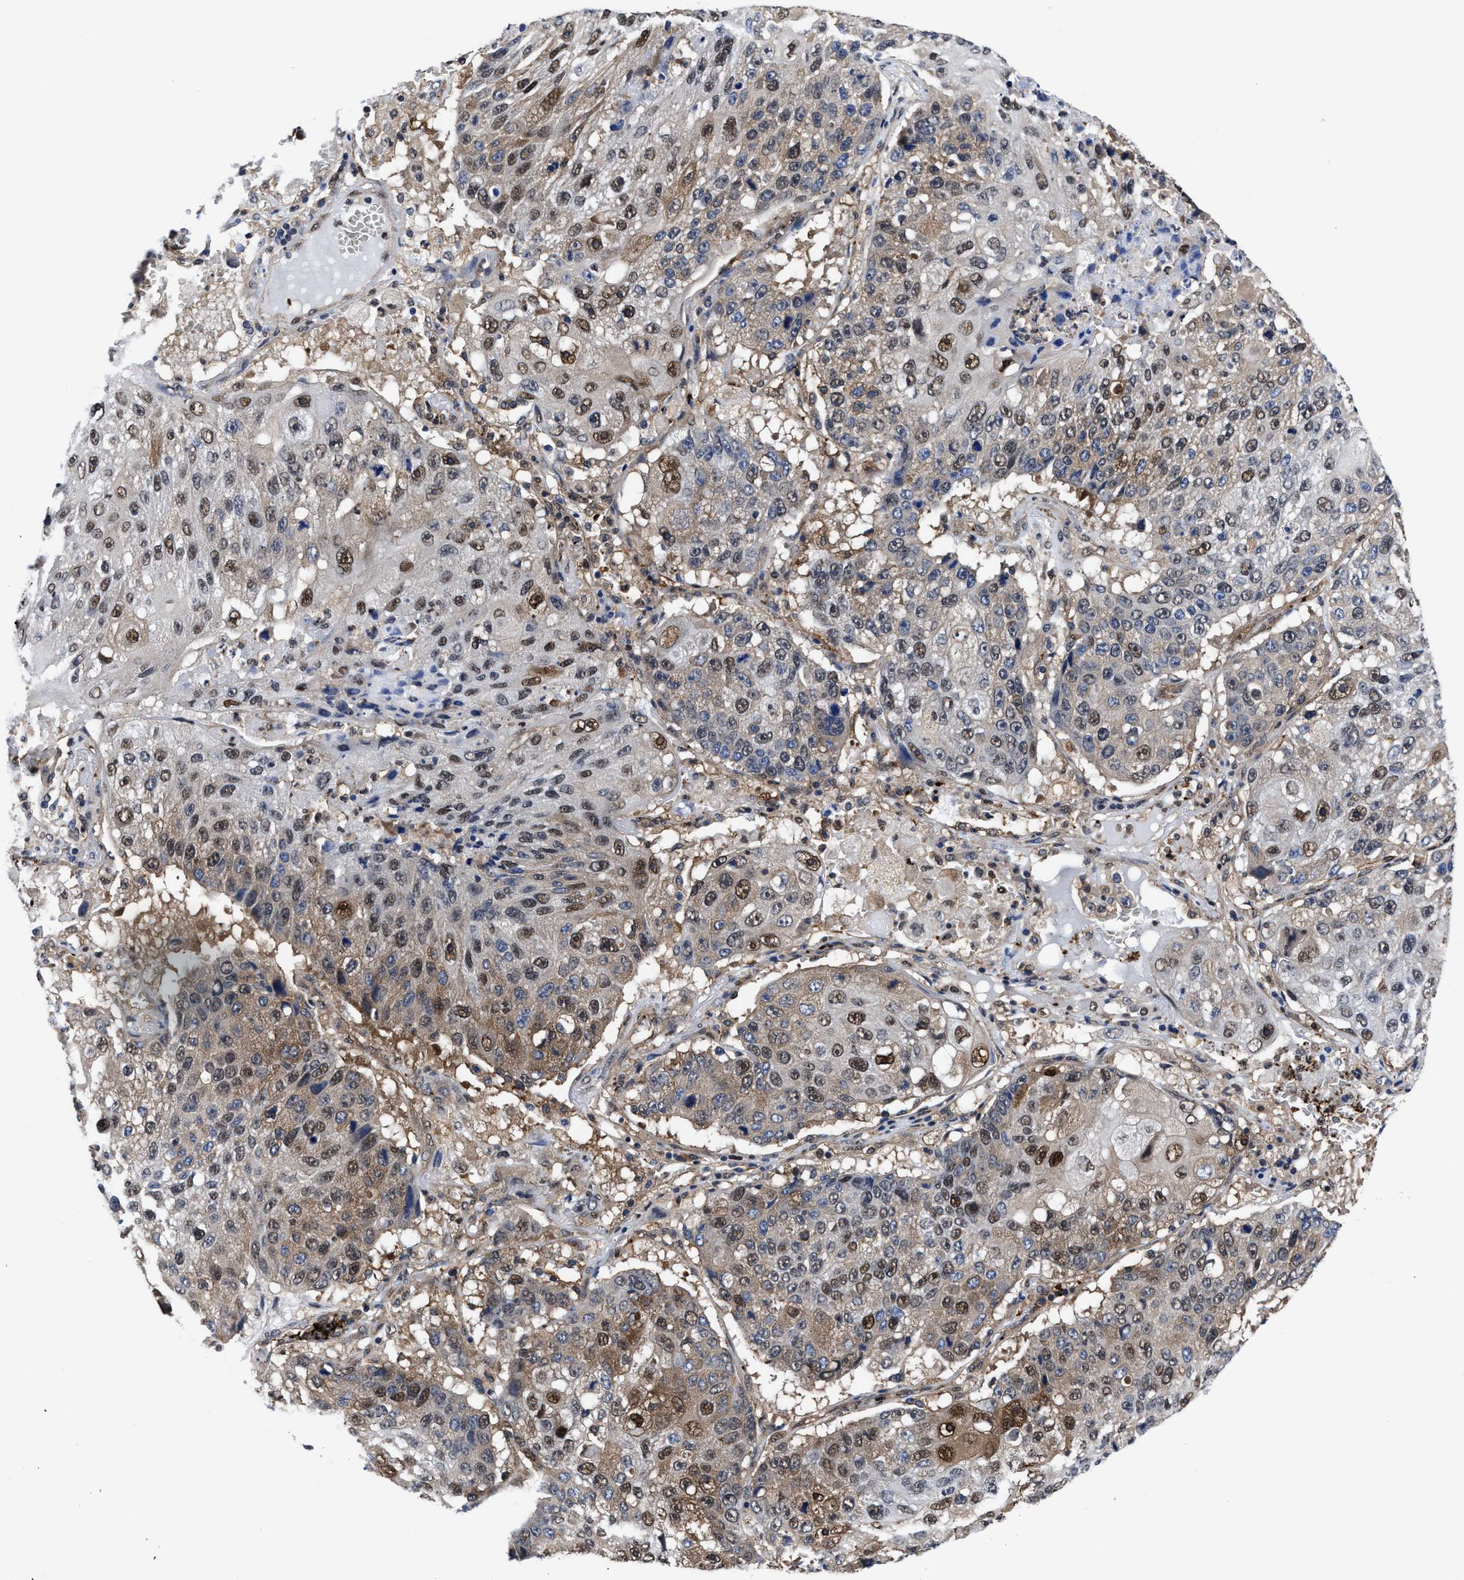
{"staining": {"intensity": "moderate", "quantity": "25%-75%", "location": "cytoplasmic/membranous,nuclear"}, "tissue": "lung cancer", "cell_type": "Tumor cells", "image_type": "cancer", "snomed": [{"axis": "morphology", "description": "Squamous cell carcinoma, NOS"}, {"axis": "topography", "description": "Lung"}], "caption": "Lung cancer tissue reveals moderate cytoplasmic/membranous and nuclear staining in about 25%-75% of tumor cells, visualized by immunohistochemistry. The protein is shown in brown color, while the nuclei are stained blue.", "gene": "ACLY", "patient": {"sex": "male", "age": 61}}